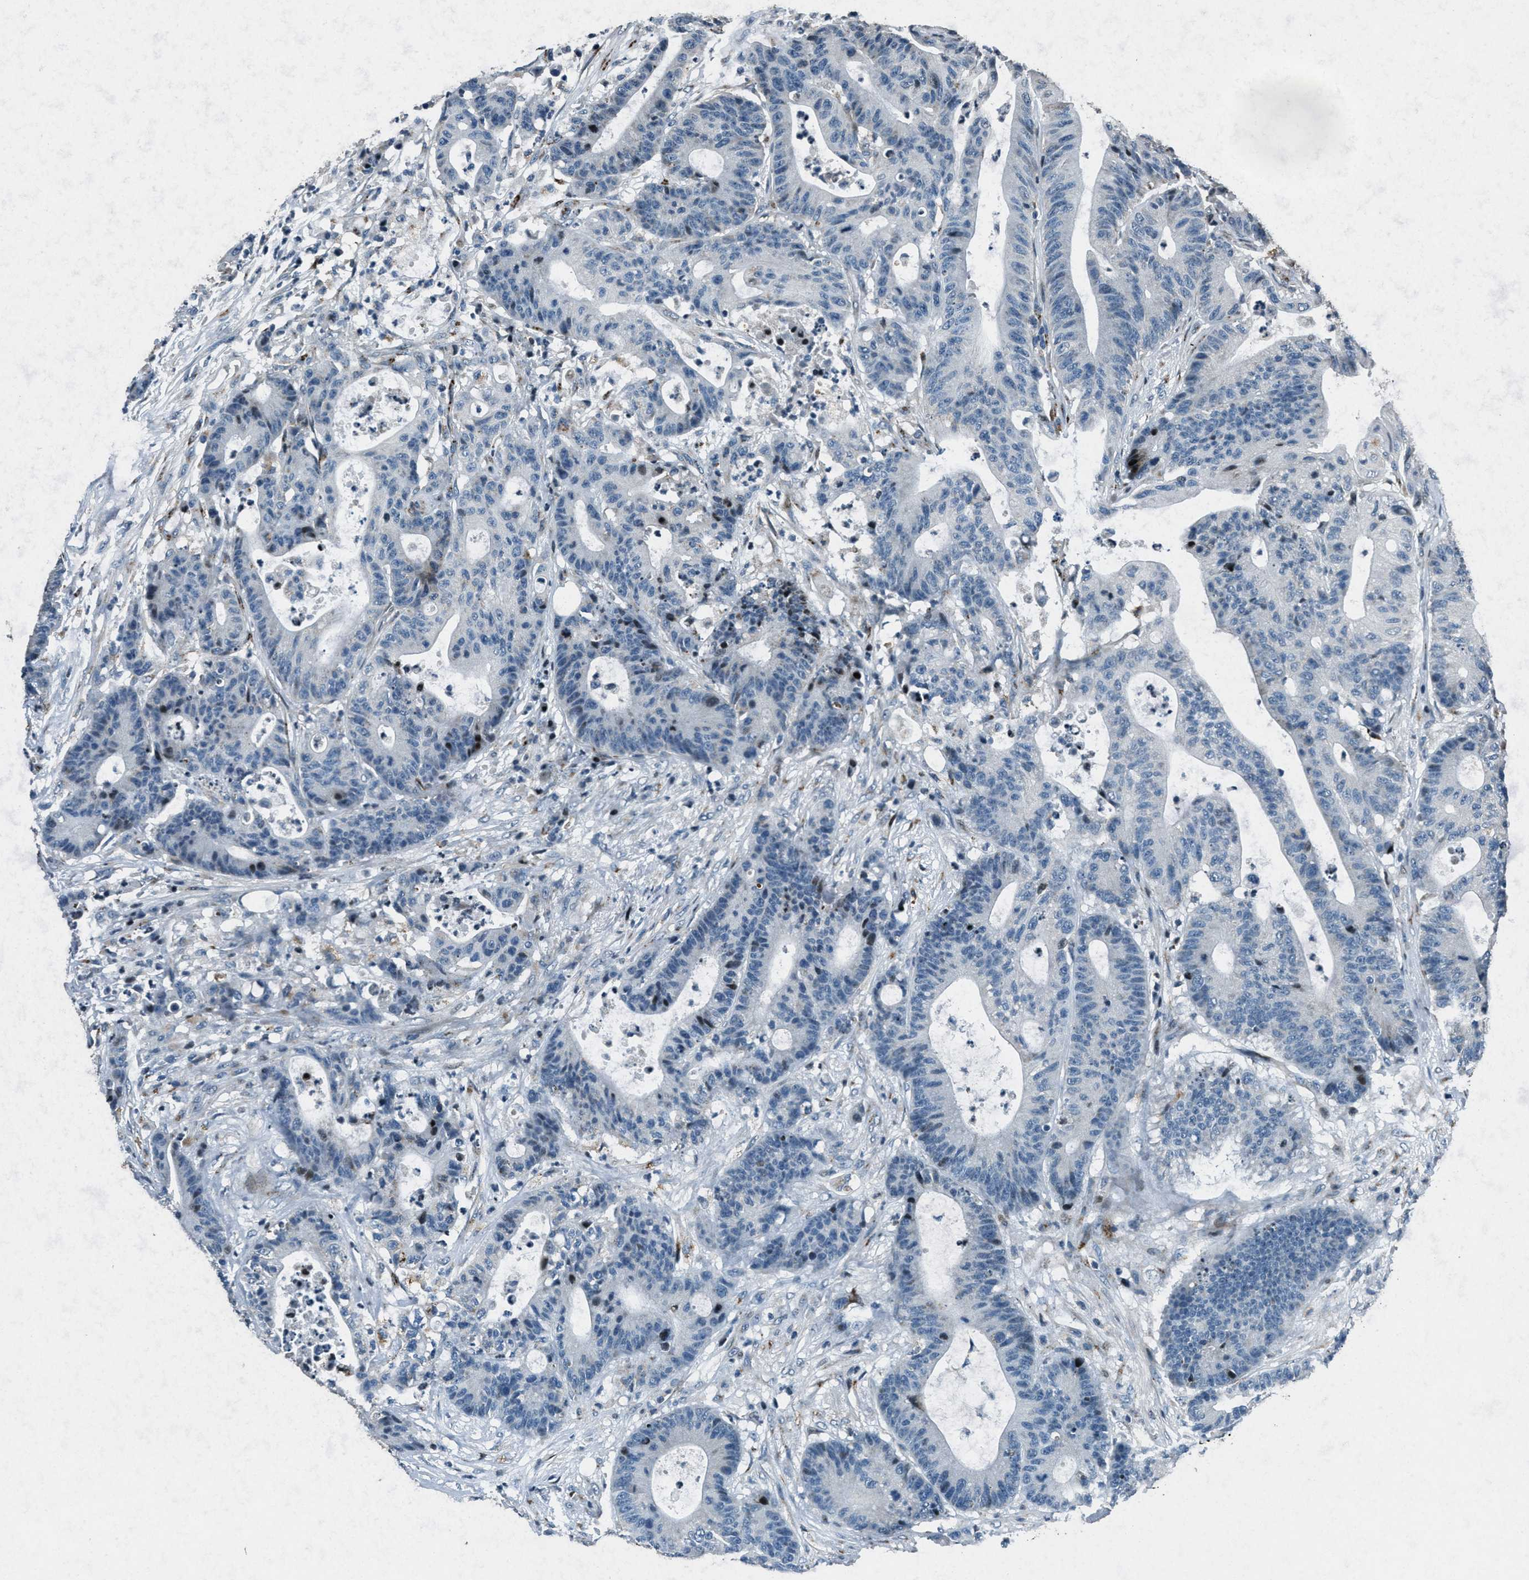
{"staining": {"intensity": "moderate", "quantity": "<25%", "location": "cytoplasmic/membranous,nuclear"}, "tissue": "colorectal cancer", "cell_type": "Tumor cells", "image_type": "cancer", "snomed": [{"axis": "morphology", "description": "Adenocarcinoma, NOS"}, {"axis": "topography", "description": "Colon"}], "caption": "IHC histopathology image of neoplastic tissue: human colorectal cancer stained using immunohistochemistry (IHC) exhibits low levels of moderate protein expression localized specifically in the cytoplasmic/membranous and nuclear of tumor cells, appearing as a cytoplasmic/membranous and nuclear brown color.", "gene": "GPC6", "patient": {"sex": "female", "age": 84}}